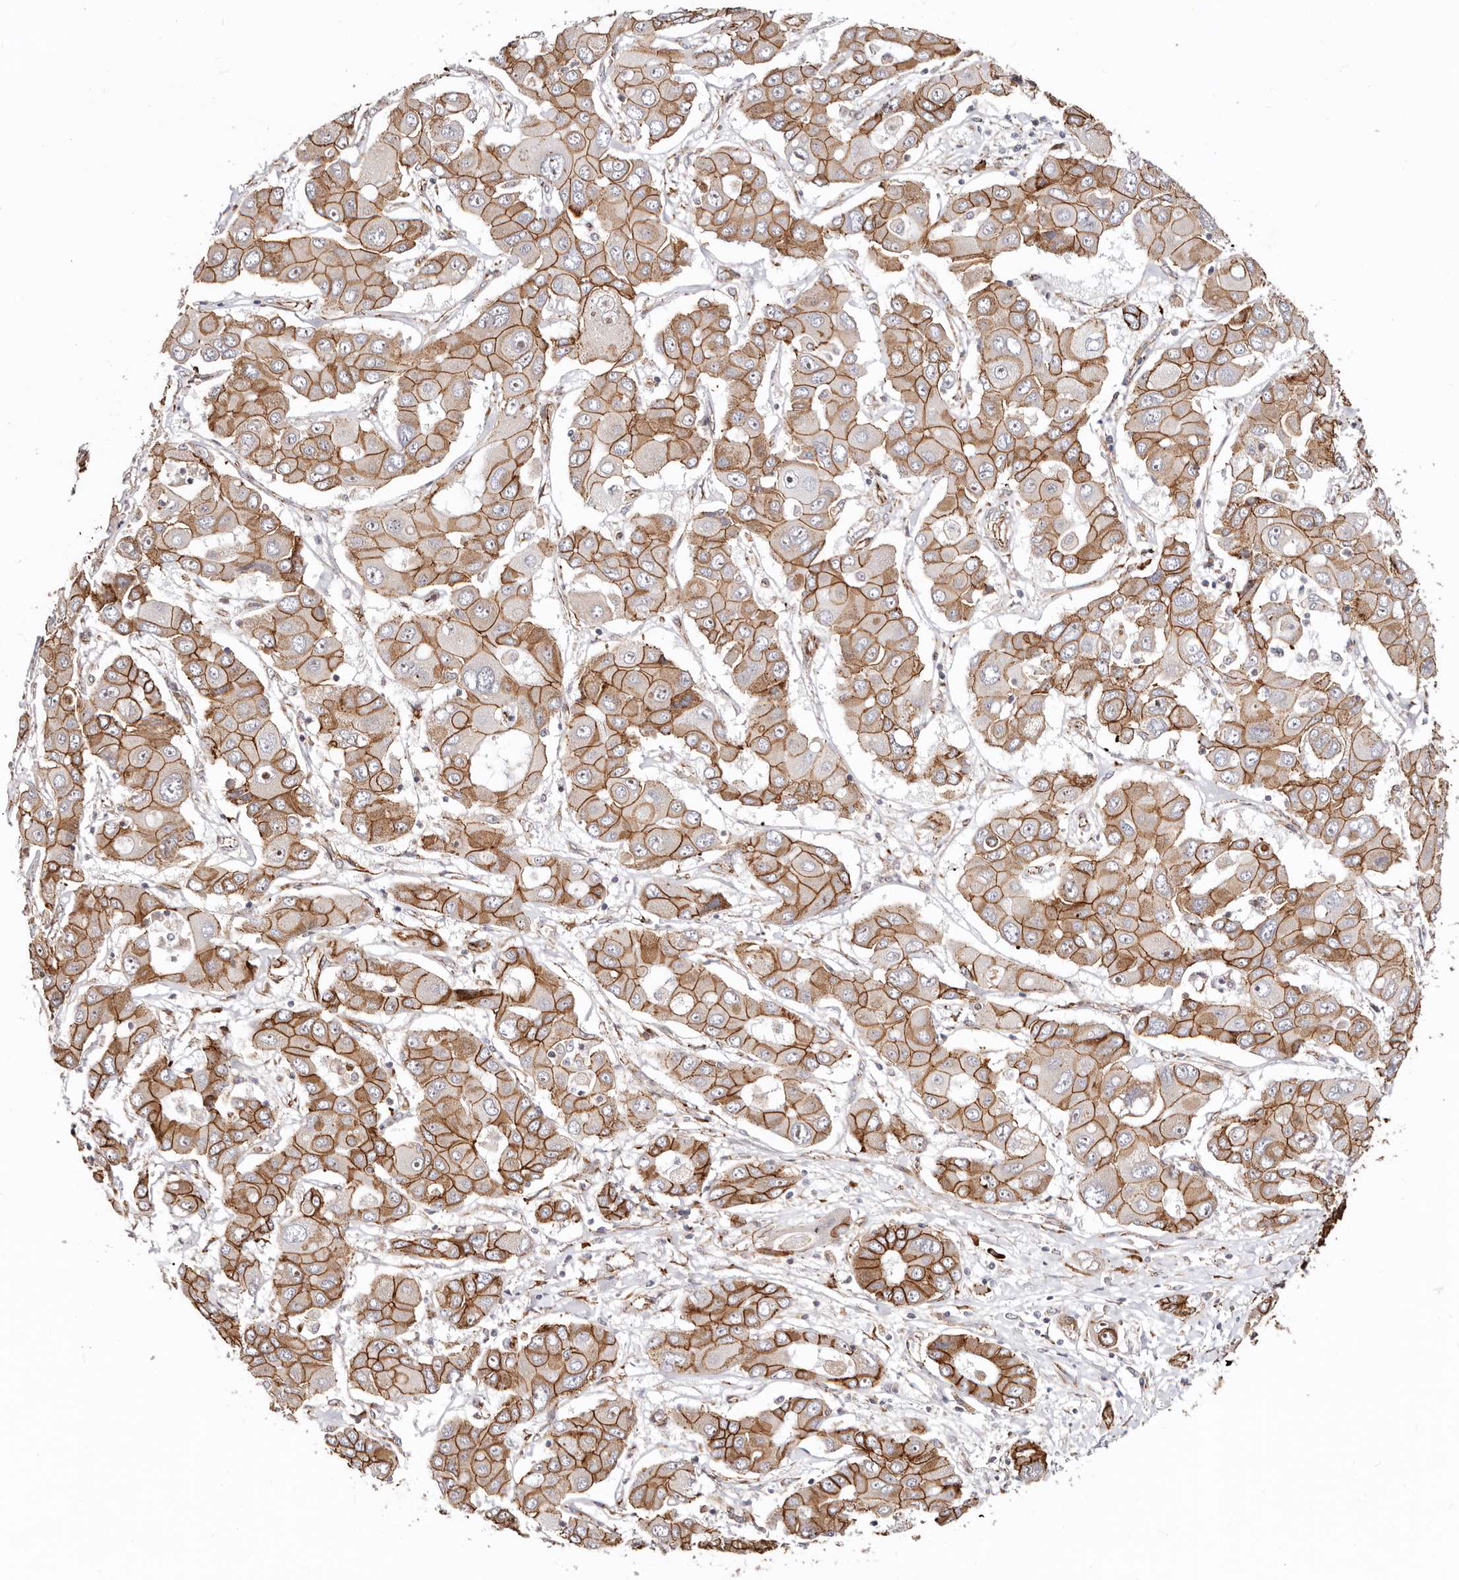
{"staining": {"intensity": "strong", "quantity": ">75%", "location": "cytoplasmic/membranous"}, "tissue": "liver cancer", "cell_type": "Tumor cells", "image_type": "cancer", "snomed": [{"axis": "morphology", "description": "Cholangiocarcinoma"}, {"axis": "topography", "description": "Liver"}], "caption": "An image of liver cancer (cholangiocarcinoma) stained for a protein displays strong cytoplasmic/membranous brown staining in tumor cells.", "gene": "CTNNB1", "patient": {"sex": "male", "age": 67}}